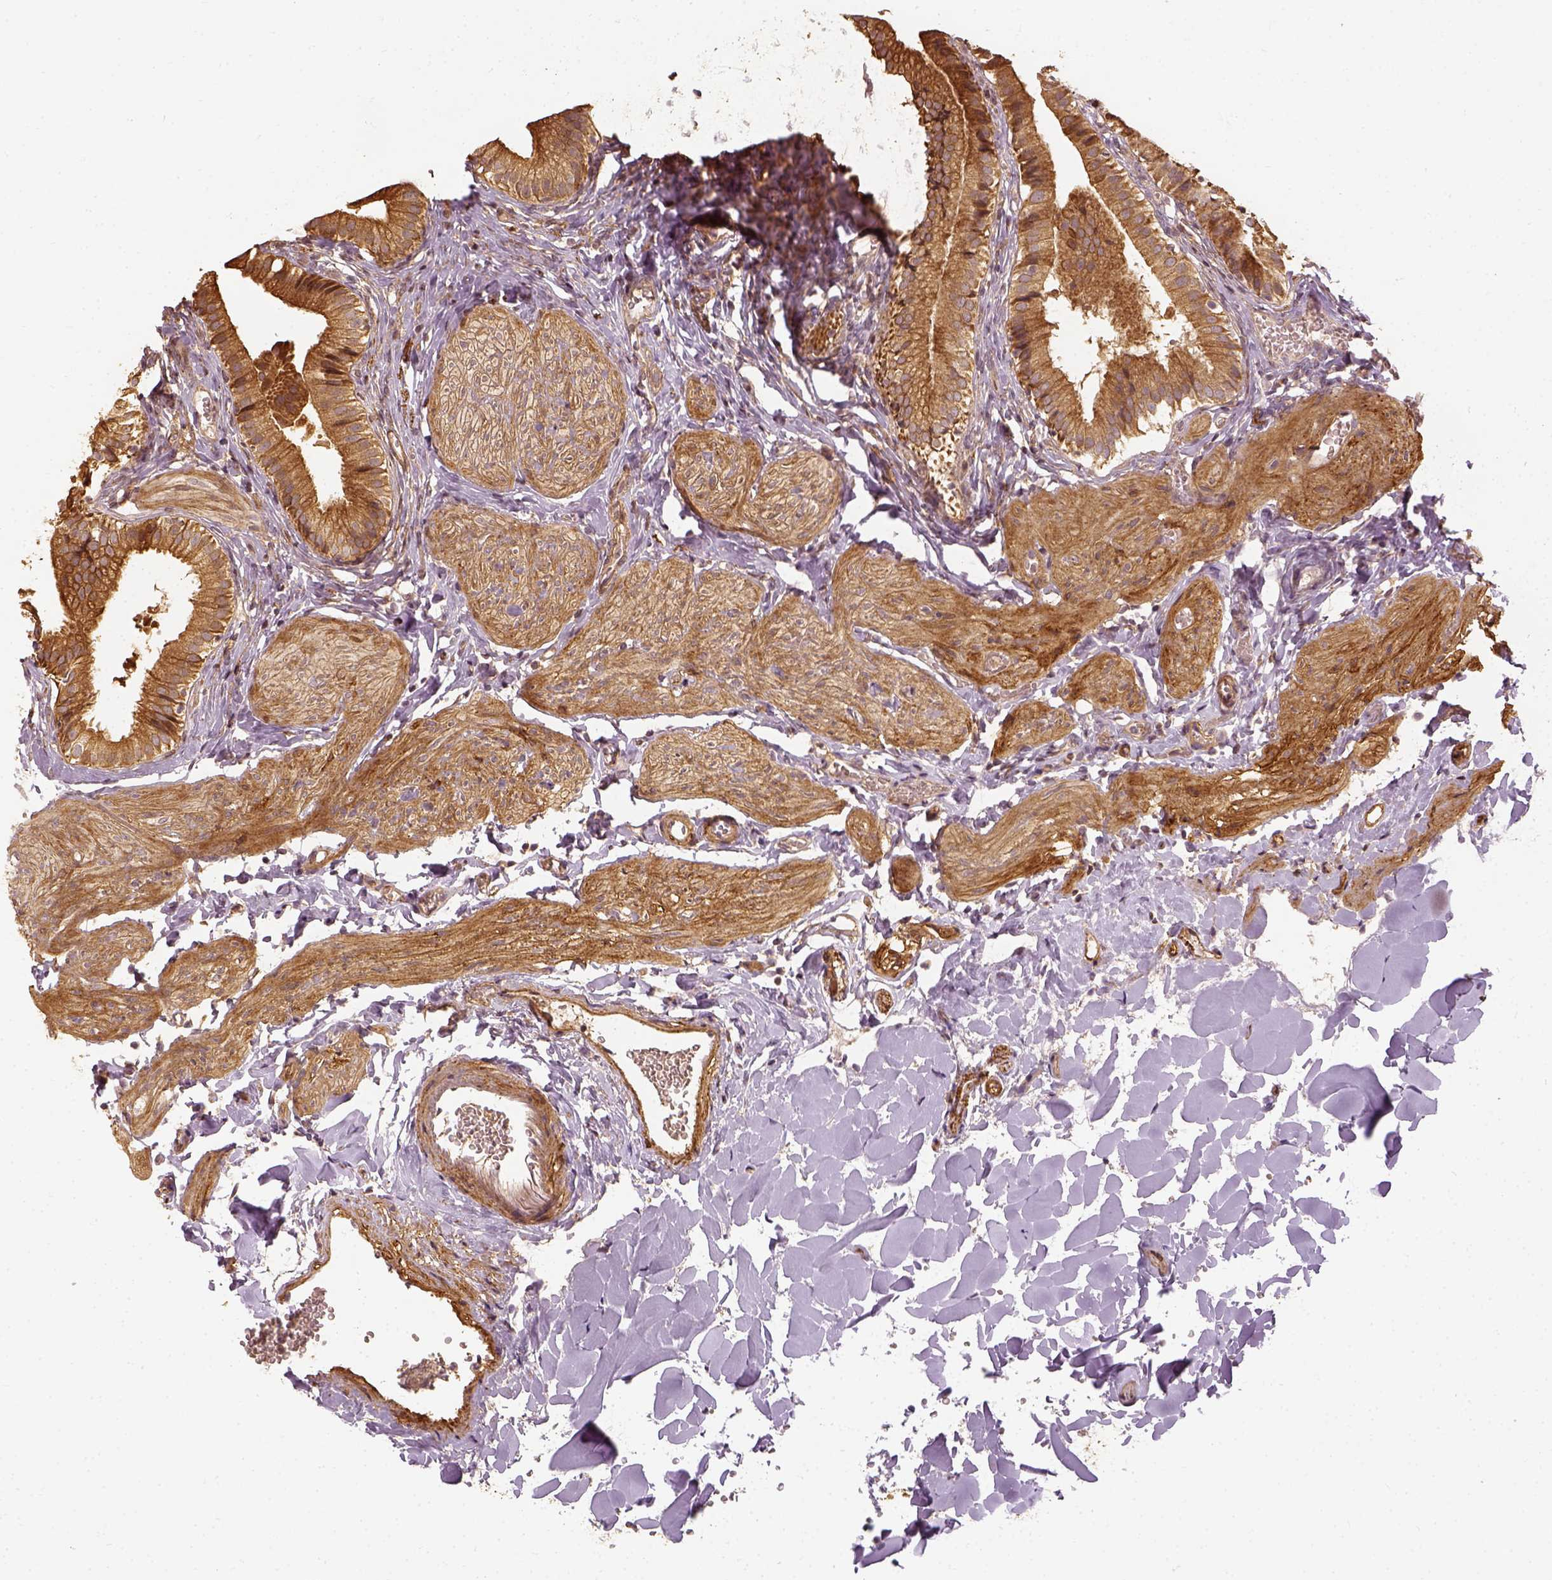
{"staining": {"intensity": "strong", "quantity": ">75%", "location": "cytoplasmic/membranous"}, "tissue": "gallbladder", "cell_type": "Glandular cells", "image_type": "normal", "snomed": [{"axis": "morphology", "description": "Normal tissue, NOS"}, {"axis": "topography", "description": "Gallbladder"}], "caption": "Protein positivity by immunohistochemistry (IHC) exhibits strong cytoplasmic/membranous staining in about >75% of glandular cells in benign gallbladder.", "gene": "VEGFA", "patient": {"sex": "female", "age": 47}}